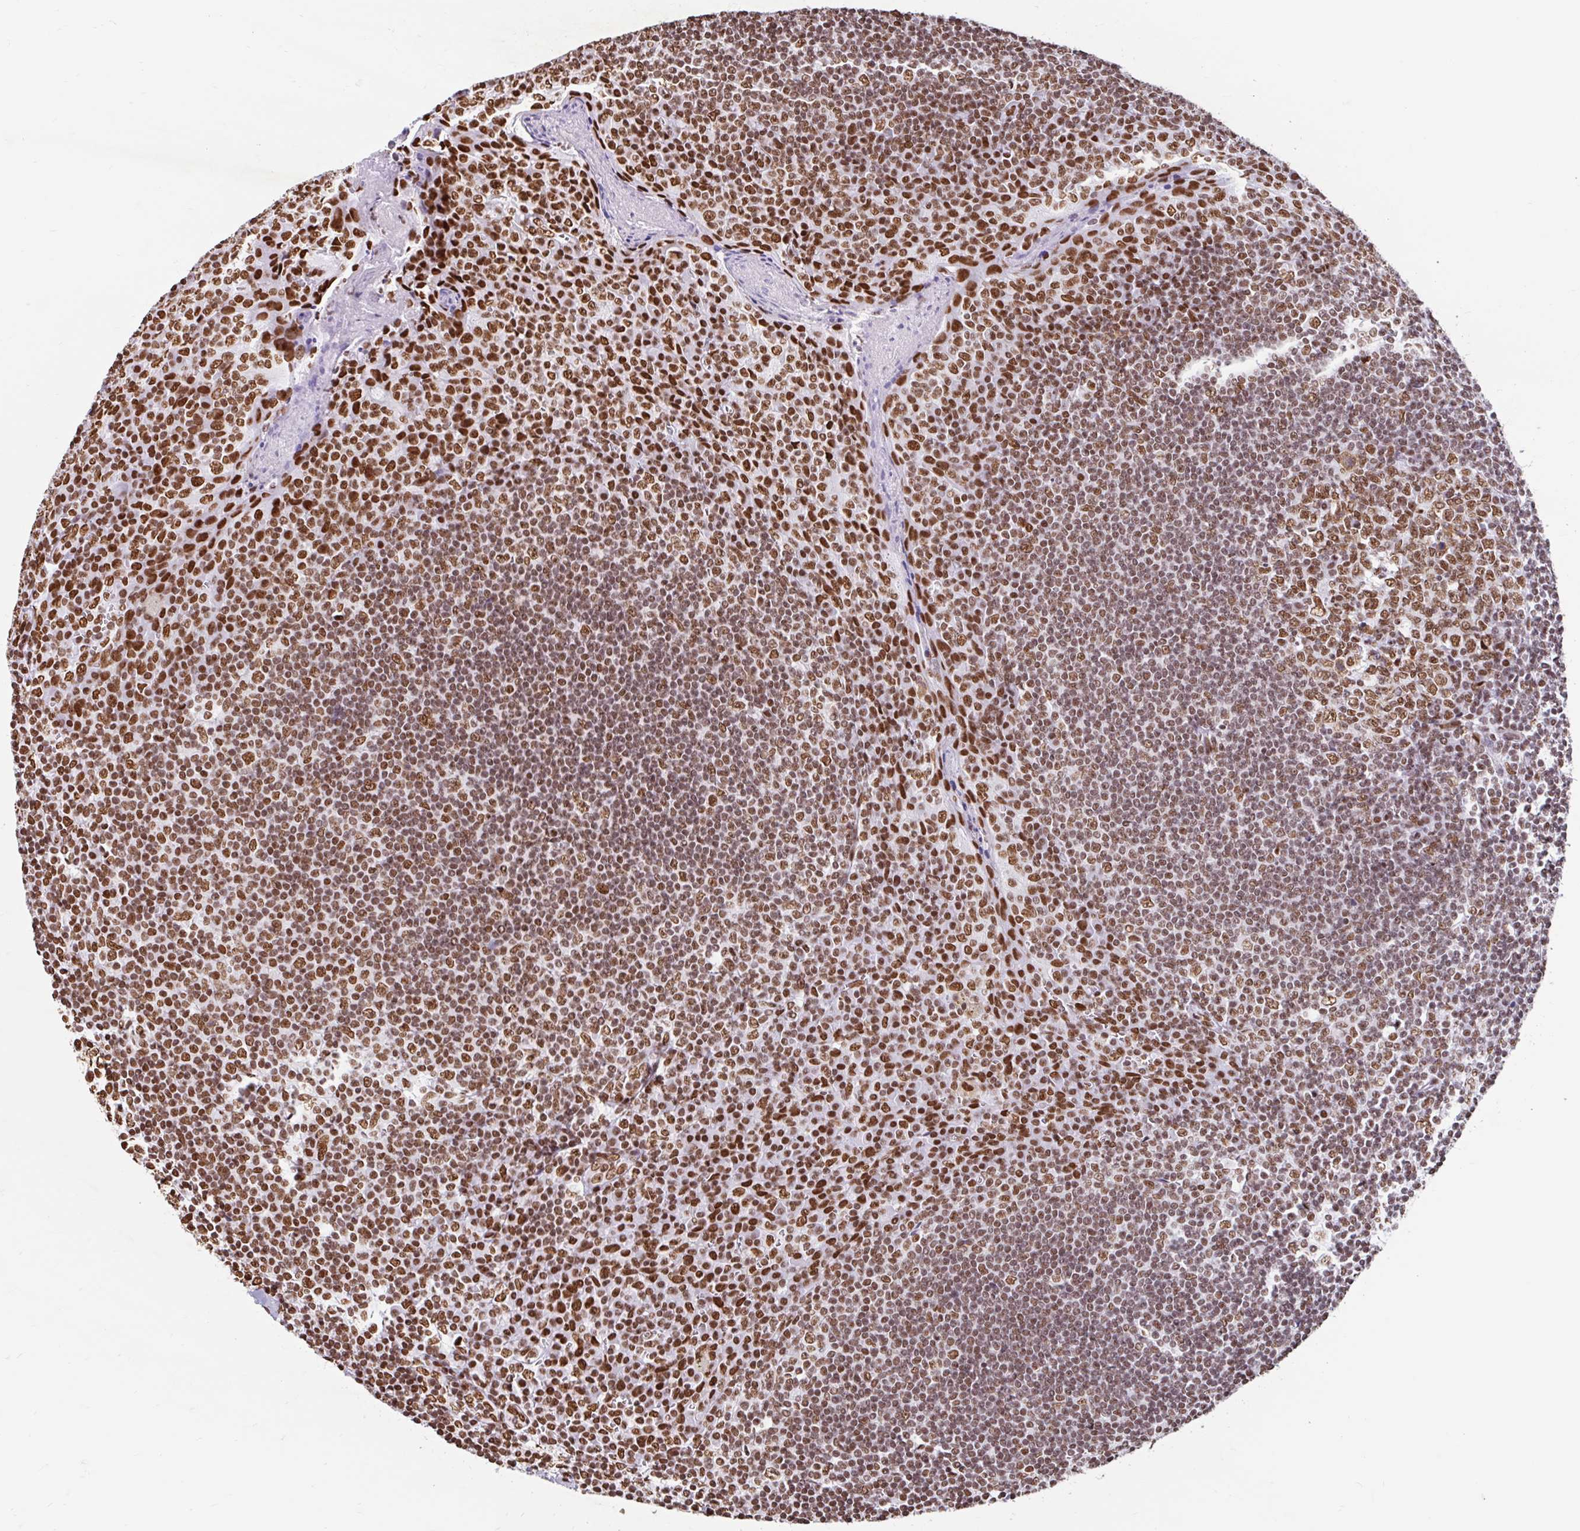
{"staining": {"intensity": "strong", "quantity": "25%-75%", "location": "nuclear"}, "tissue": "tonsil", "cell_type": "Germinal center cells", "image_type": "normal", "snomed": [{"axis": "morphology", "description": "Normal tissue, NOS"}, {"axis": "topography", "description": "Tonsil"}], "caption": "High-power microscopy captured an immunohistochemistry image of normal tonsil, revealing strong nuclear positivity in about 25%-75% of germinal center cells.", "gene": "KHDRBS1", "patient": {"sex": "male", "age": 27}}